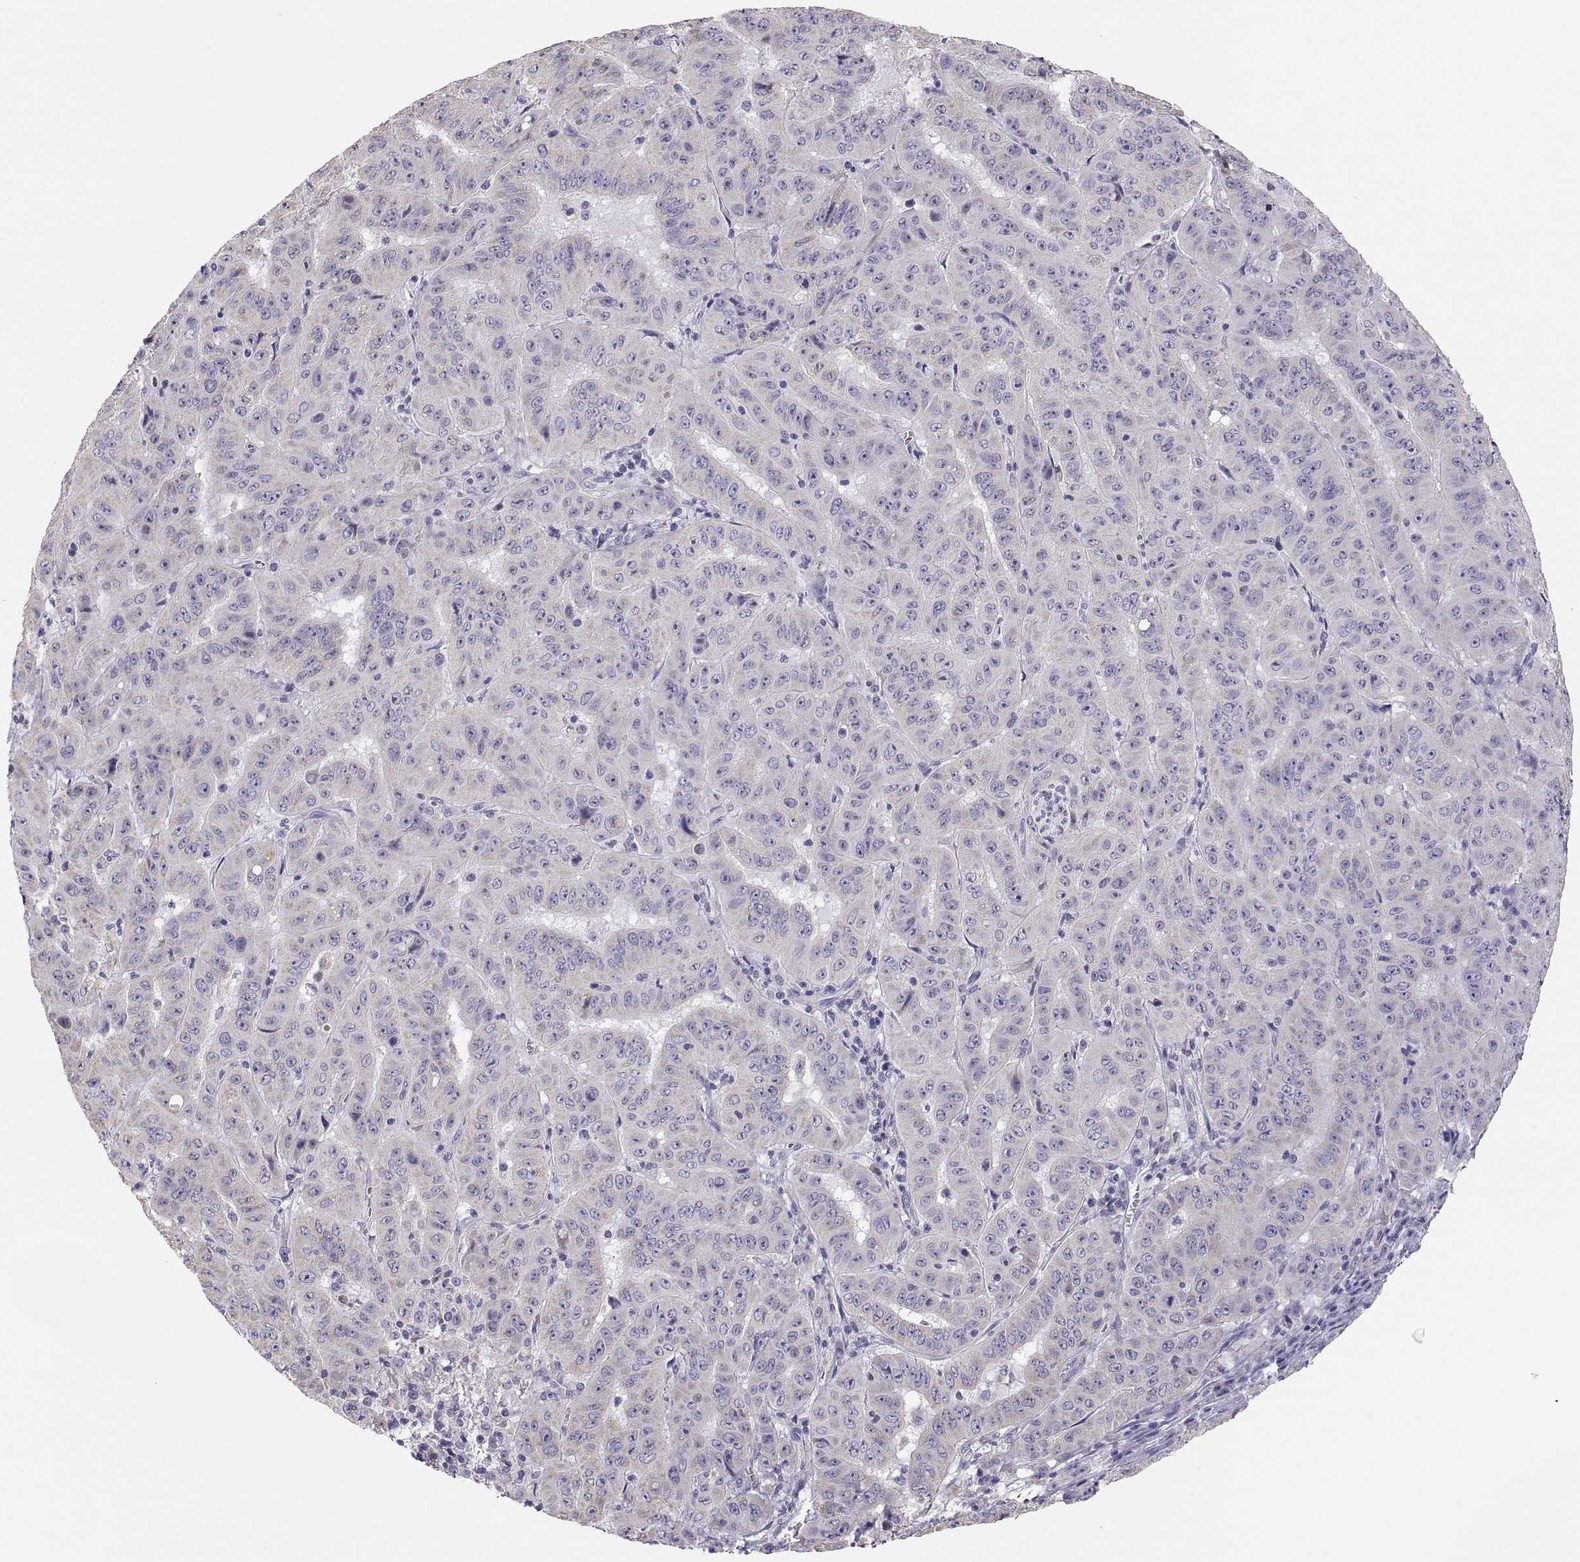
{"staining": {"intensity": "weak", "quantity": "<25%", "location": "cytoplasmic/membranous"}, "tissue": "pancreatic cancer", "cell_type": "Tumor cells", "image_type": "cancer", "snomed": [{"axis": "morphology", "description": "Adenocarcinoma, NOS"}, {"axis": "topography", "description": "Pancreas"}], "caption": "Pancreatic cancer stained for a protein using immunohistochemistry shows no staining tumor cells.", "gene": "TNNC1", "patient": {"sex": "male", "age": 63}}